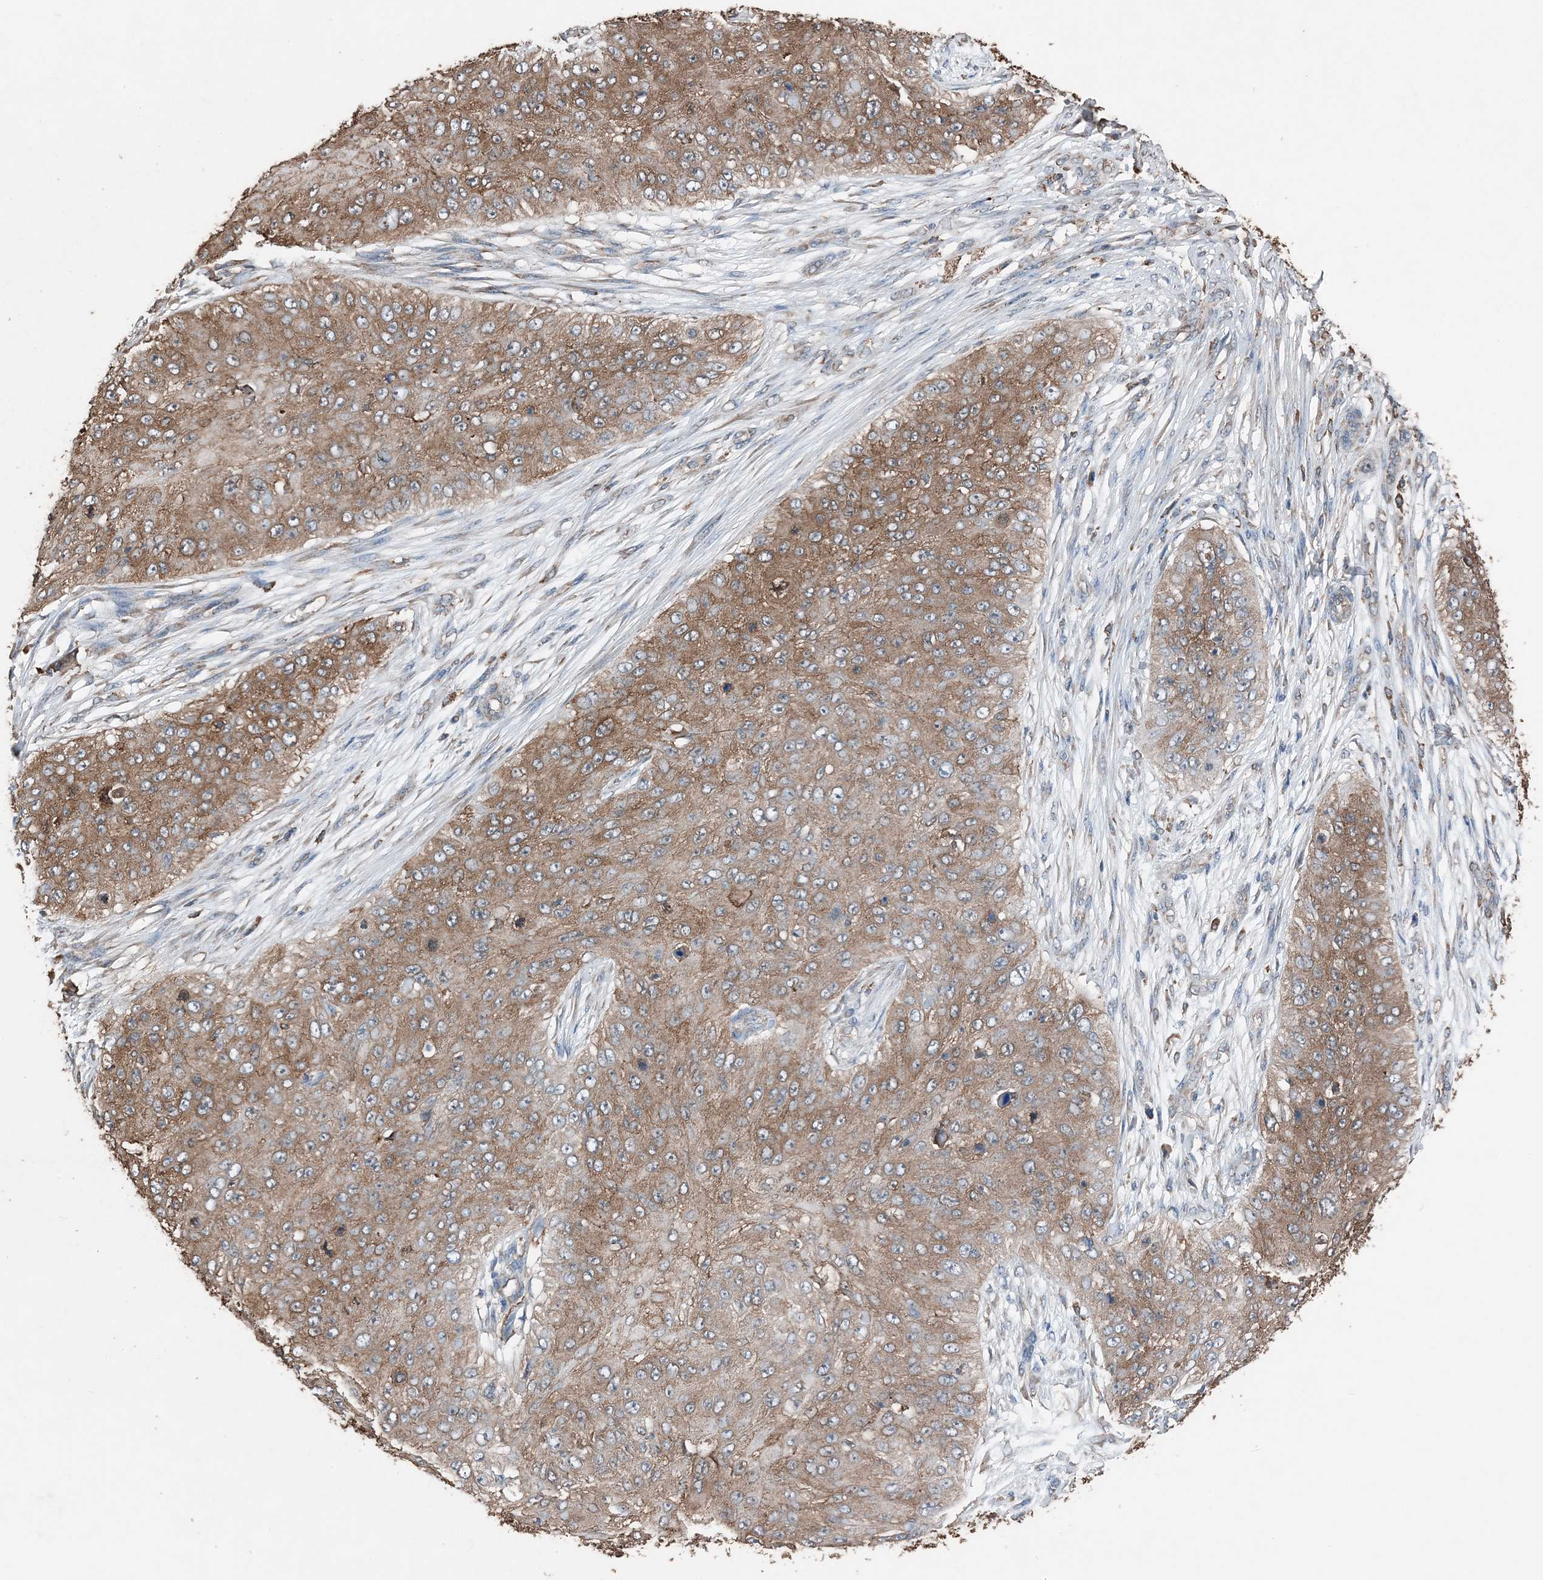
{"staining": {"intensity": "moderate", "quantity": ">75%", "location": "cytoplasmic/membranous"}, "tissue": "skin cancer", "cell_type": "Tumor cells", "image_type": "cancer", "snomed": [{"axis": "morphology", "description": "Squamous cell carcinoma, NOS"}, {"axis": "topography", "description": "Skin"}], "caption": "Skin squamous cell carcinoma was stained to show a protein in brown. There is medium levels of moderate cytoplasmic/membranous positivity in about >75% of tumor cells.", "gene": "PDIA6", "patient": {"sex": "female", "age": 80}}